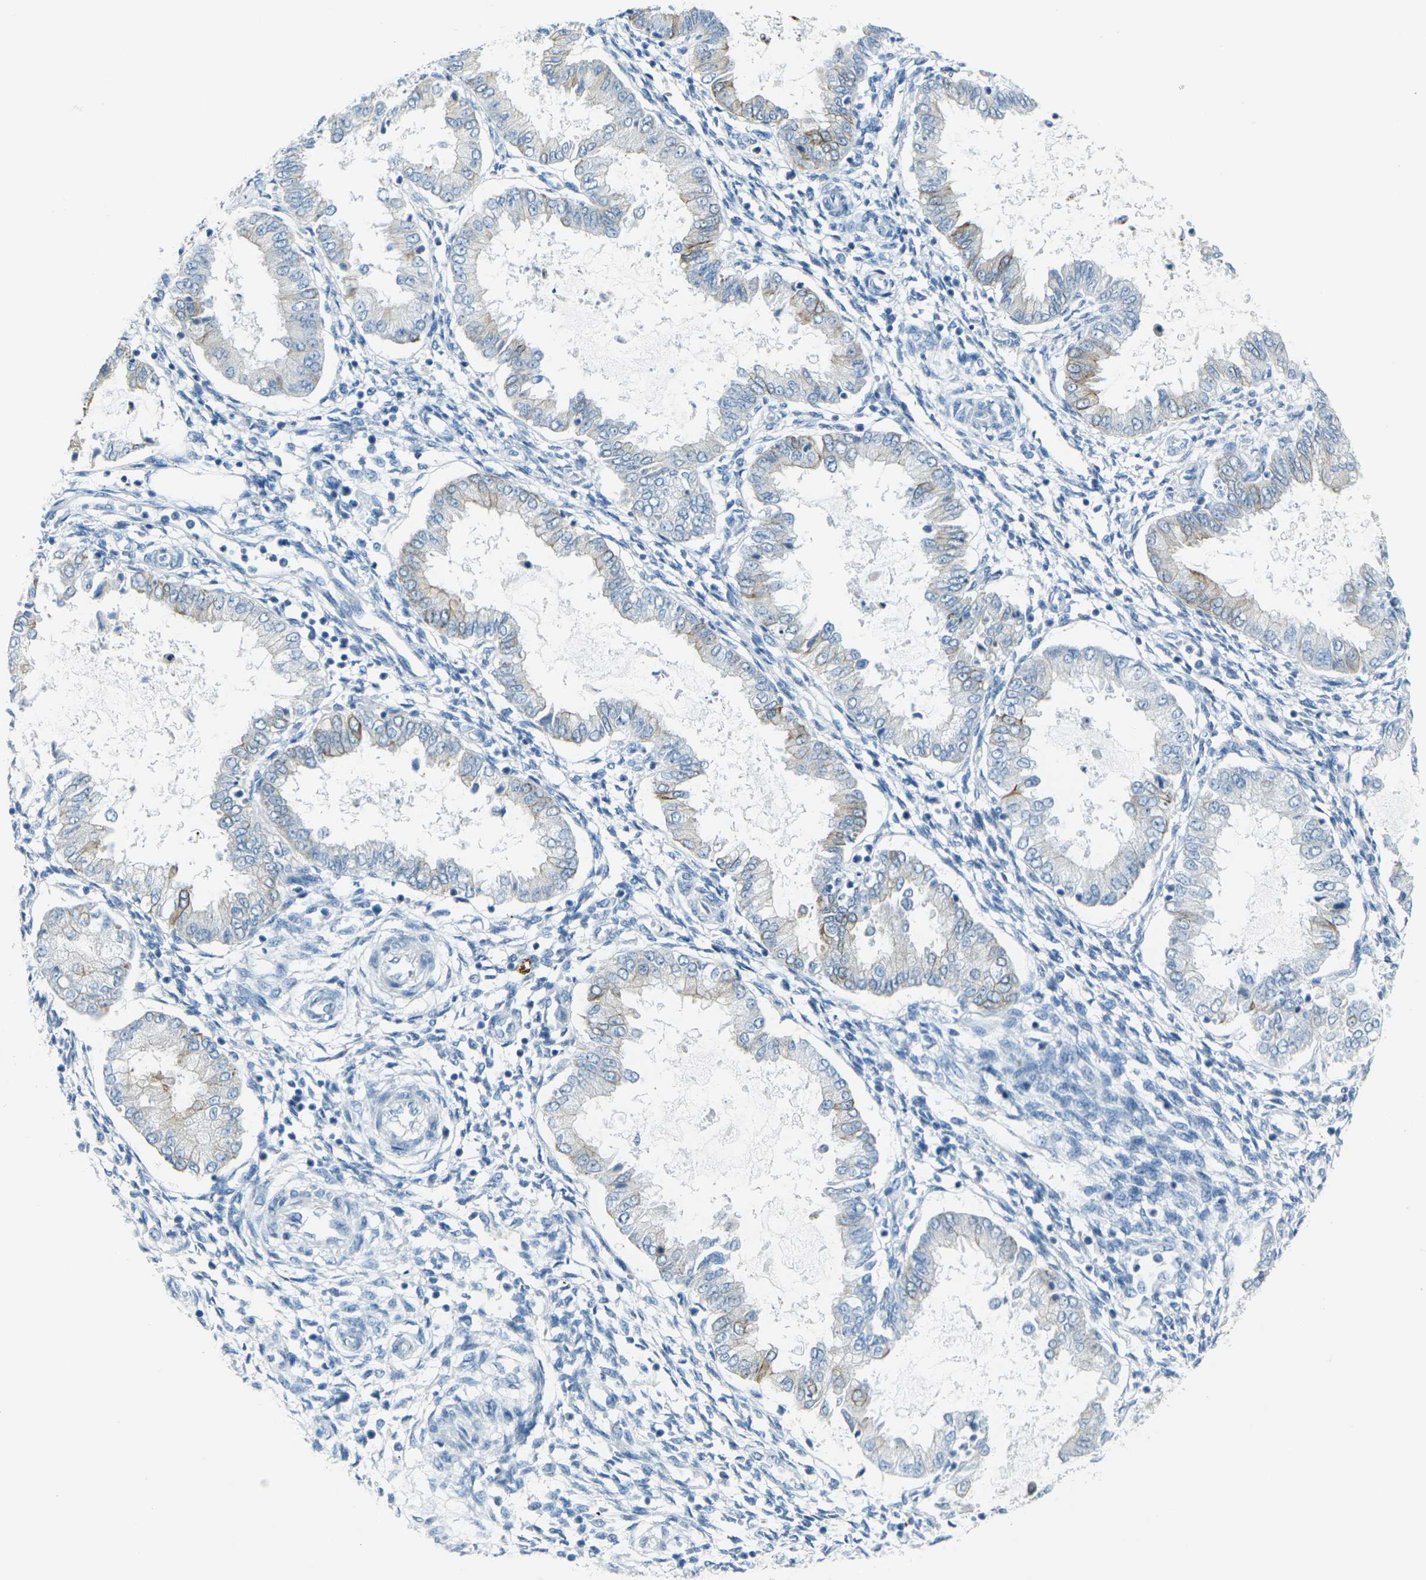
{"staining": {"intensity": "negative", "quantity": "none", "location": "none"}, "tissue": "endometrium", "cell_type": "Cells in endometrial stroma", "image_type": "normal", "snomed": [{"axis": "morphology", "description": "Normal tissue, NOS"}, {"axis": "topography", "description": "Endometrium"}], "caption": "High power microscopy micrograph of an immunohistochemistry (IHC) image of normal endometrium, revealing no significant expression in cells in endometrial stroma. (Brightfield microscopy of DAB (3,3'-diaminobenzidine) IHC at high magnification).", "gene": "ANKRD46", "patient": {"sex": "female", "age": 33}}